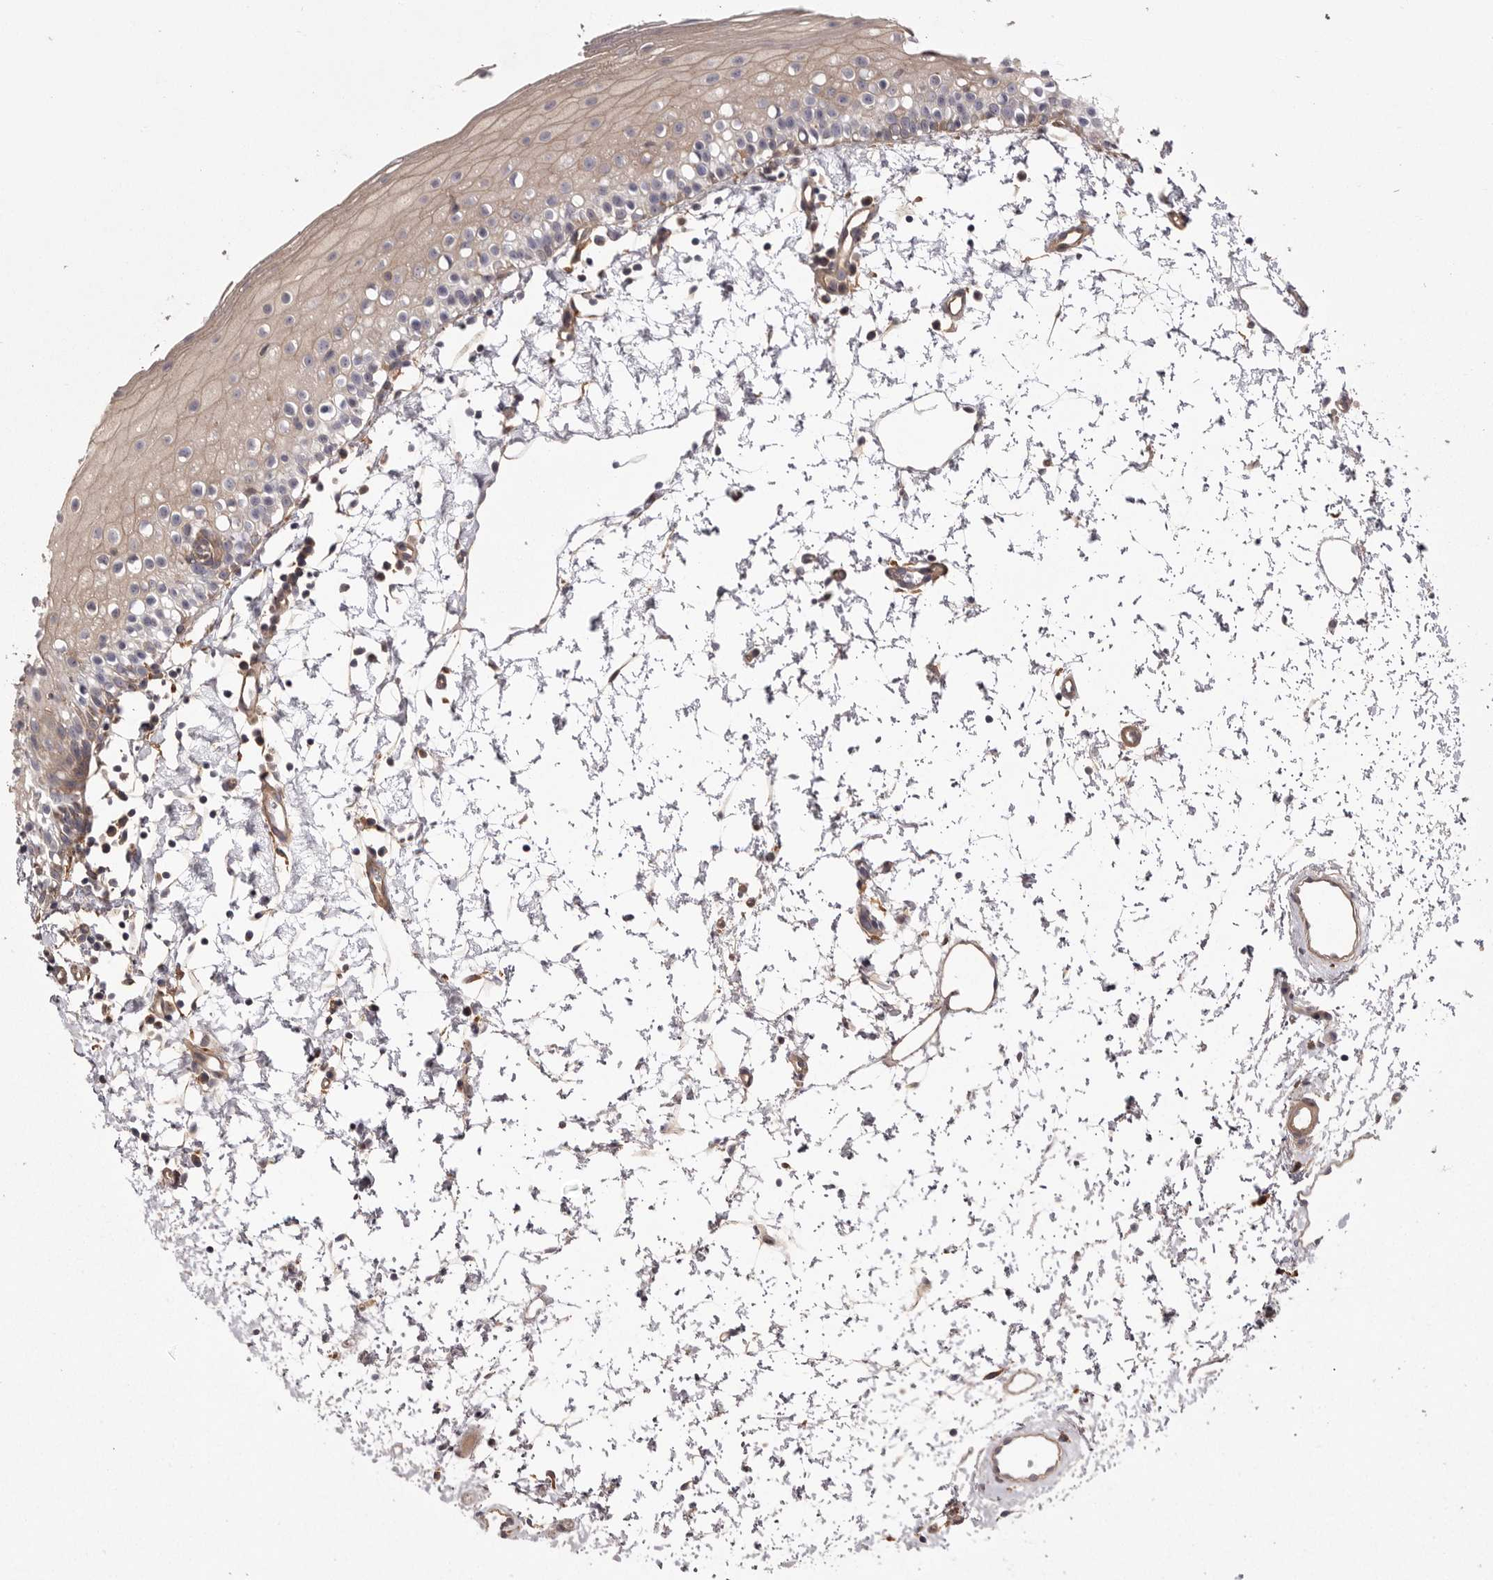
{"staining": {"intensity": "weak", "quantity": "25%-75%", "location": "cytoplasmic/membranous"}, "tissue": "oral mucosa", "cell_type": "Squamous epithelial cells", "image_type": "normal", "snomed": [{"axis": "morphology", "description": "Normal tissue, NOS"}, {"axis": "topography", "description": "Oral tissue"}], "caption": "A high-resolution image shows IHC staining of normal oral mucosa, which displays weak cytoplasmic/membranous staining in approximately 25%-75% of squamous epithelial cells.", "gene": "OSBPL9", "patient": {"sex": "male", "age": 28}}